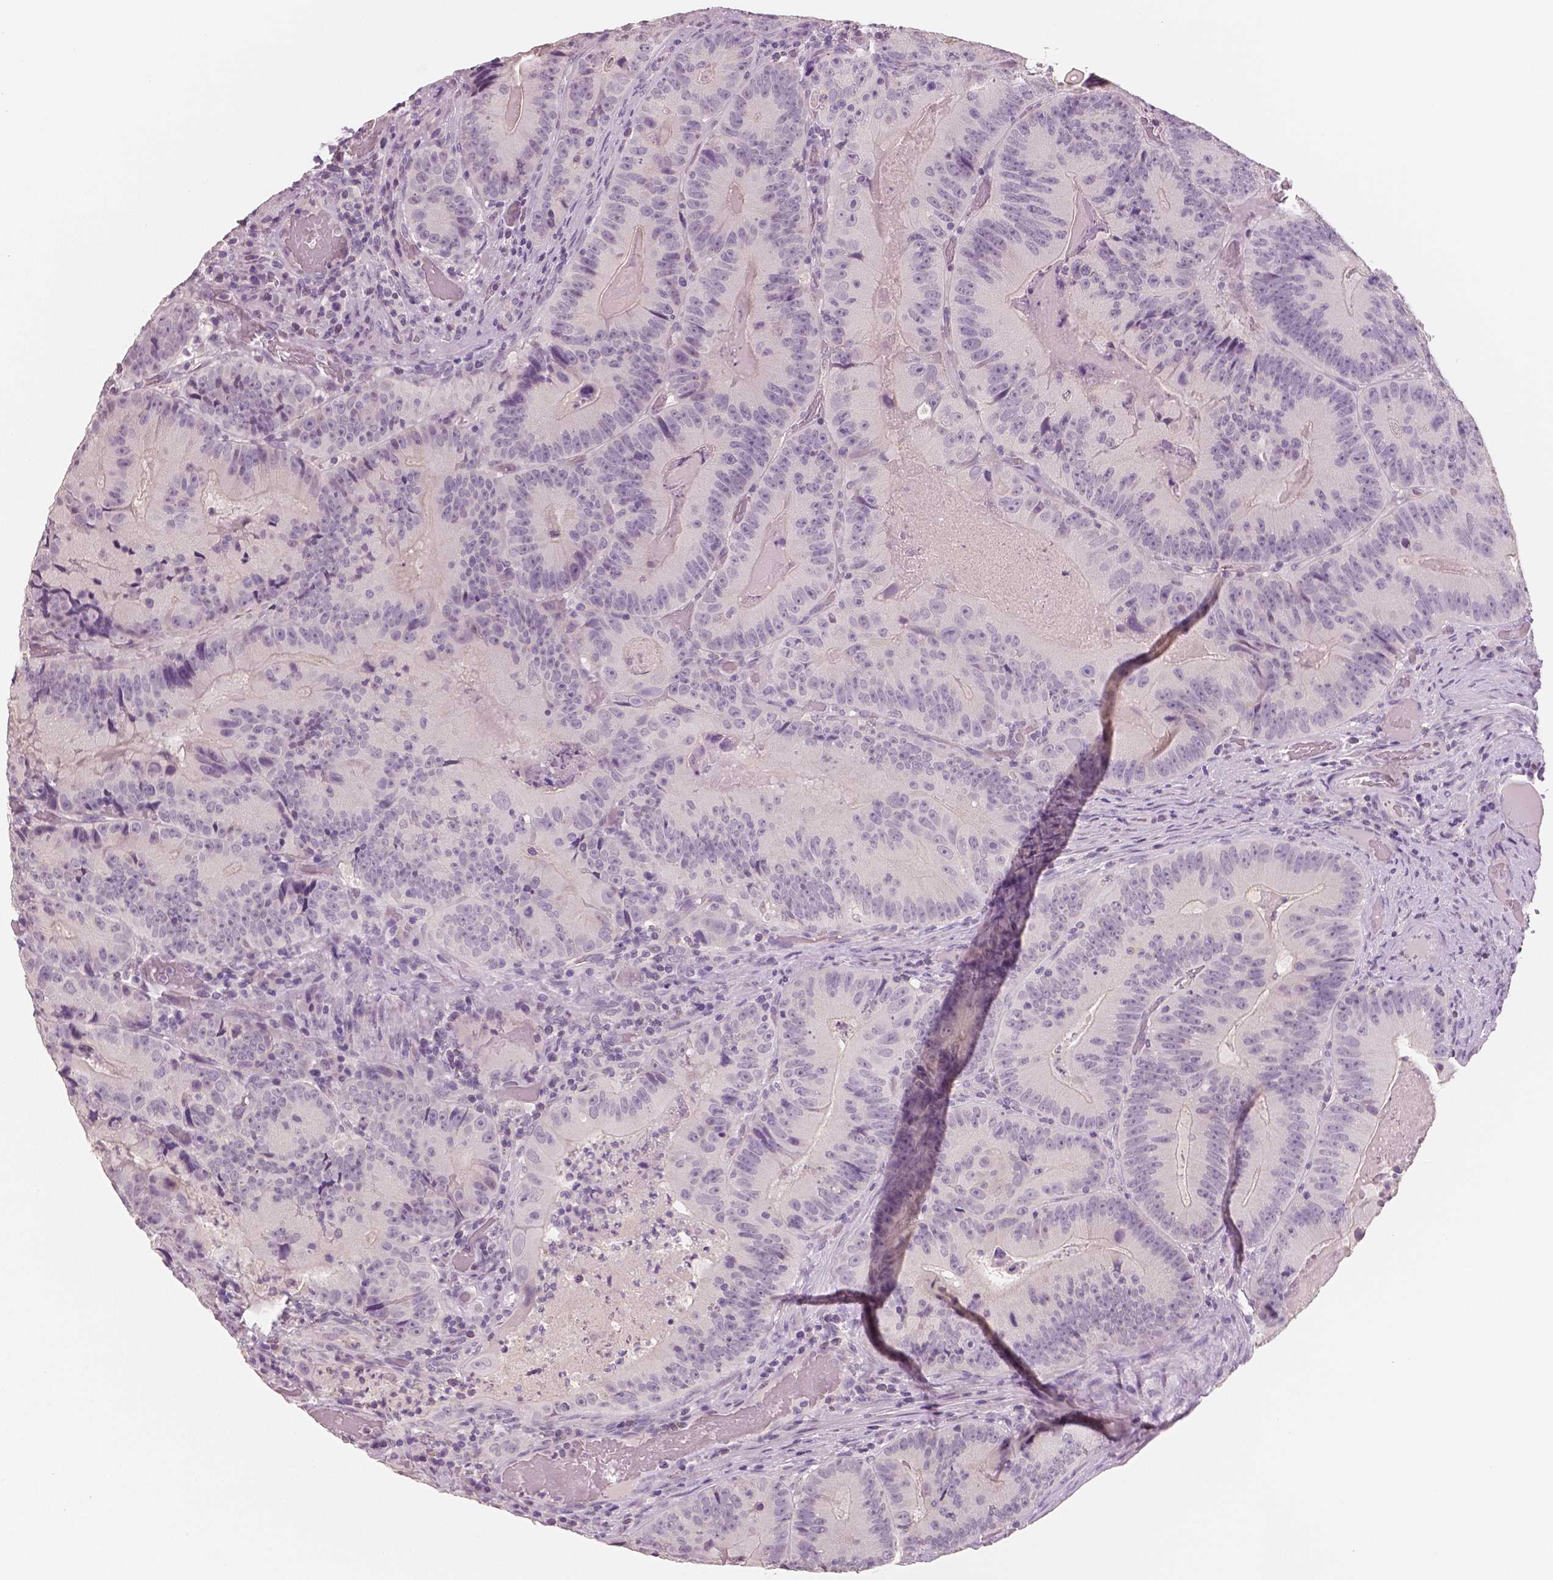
{"staining": {"intensity": "negative", "quantity": "none", "location": "none"}, "tissue": "colorectal cancer", "cell_type": "Tumor cells", "image_type": "cancer", "snomed": [{"axis": "morphology", "description": "Adenocarcinoma, NOS"}, {"axis": "topography", "description": "Colon"}], "caption": "A high-resolution image shows immunohistochemistry (IHC) staining of colorectal adenocarcinoma, which demonstrates no significant staining in tumor cells.", "gene": "NECAB2", "patient": {"sex": "female", "age": 86}}